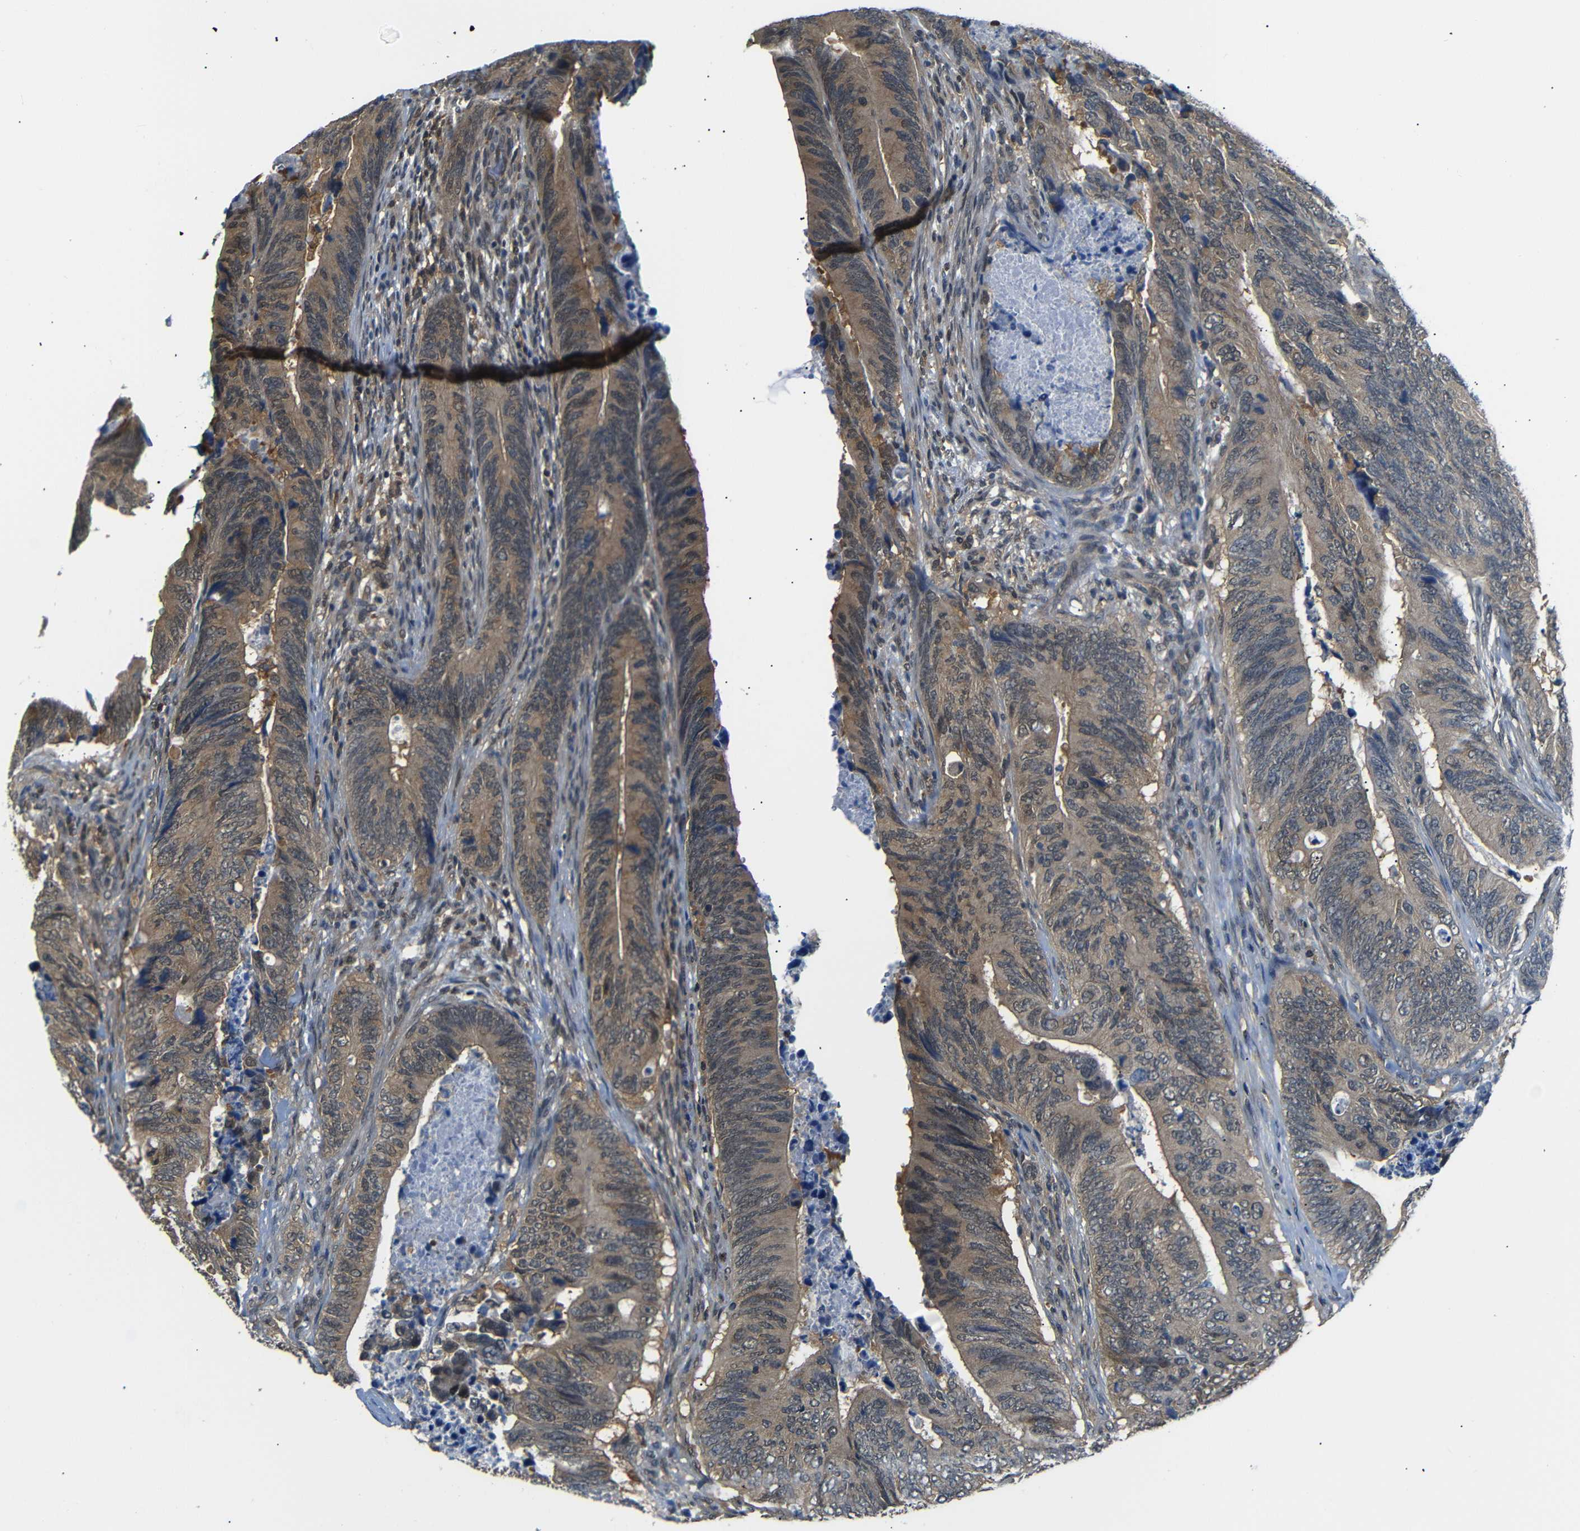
{"staining": {"intensity": "moderate", "quantity": "25%-75%", "location": "cytoplasmic/membranous,nuclear"}, "tissue": "colorectal cancer", "cell_type": "Tumor cells", "image_type": "cancer", "snomed": [{"axis": "morphology", "description": "Normal tissue, NOS"}, {"axis": "morphology", "description": "Adenocarcinoma, NOS"}, {"axis": "topography", "description": "Colon"}], "caption": "A high-resolution histopathology image shows immunohistochemistry staining of colorectal cancer, which shows moderate cytoplasmic/membranous and nuclear expression in about 25%-75% of tumor cells. (brown staining indicates protein expression, while blue staining denotes nuclei).", "gene": "UBXN1", "patient": {"sex": "male", "age": 56}}